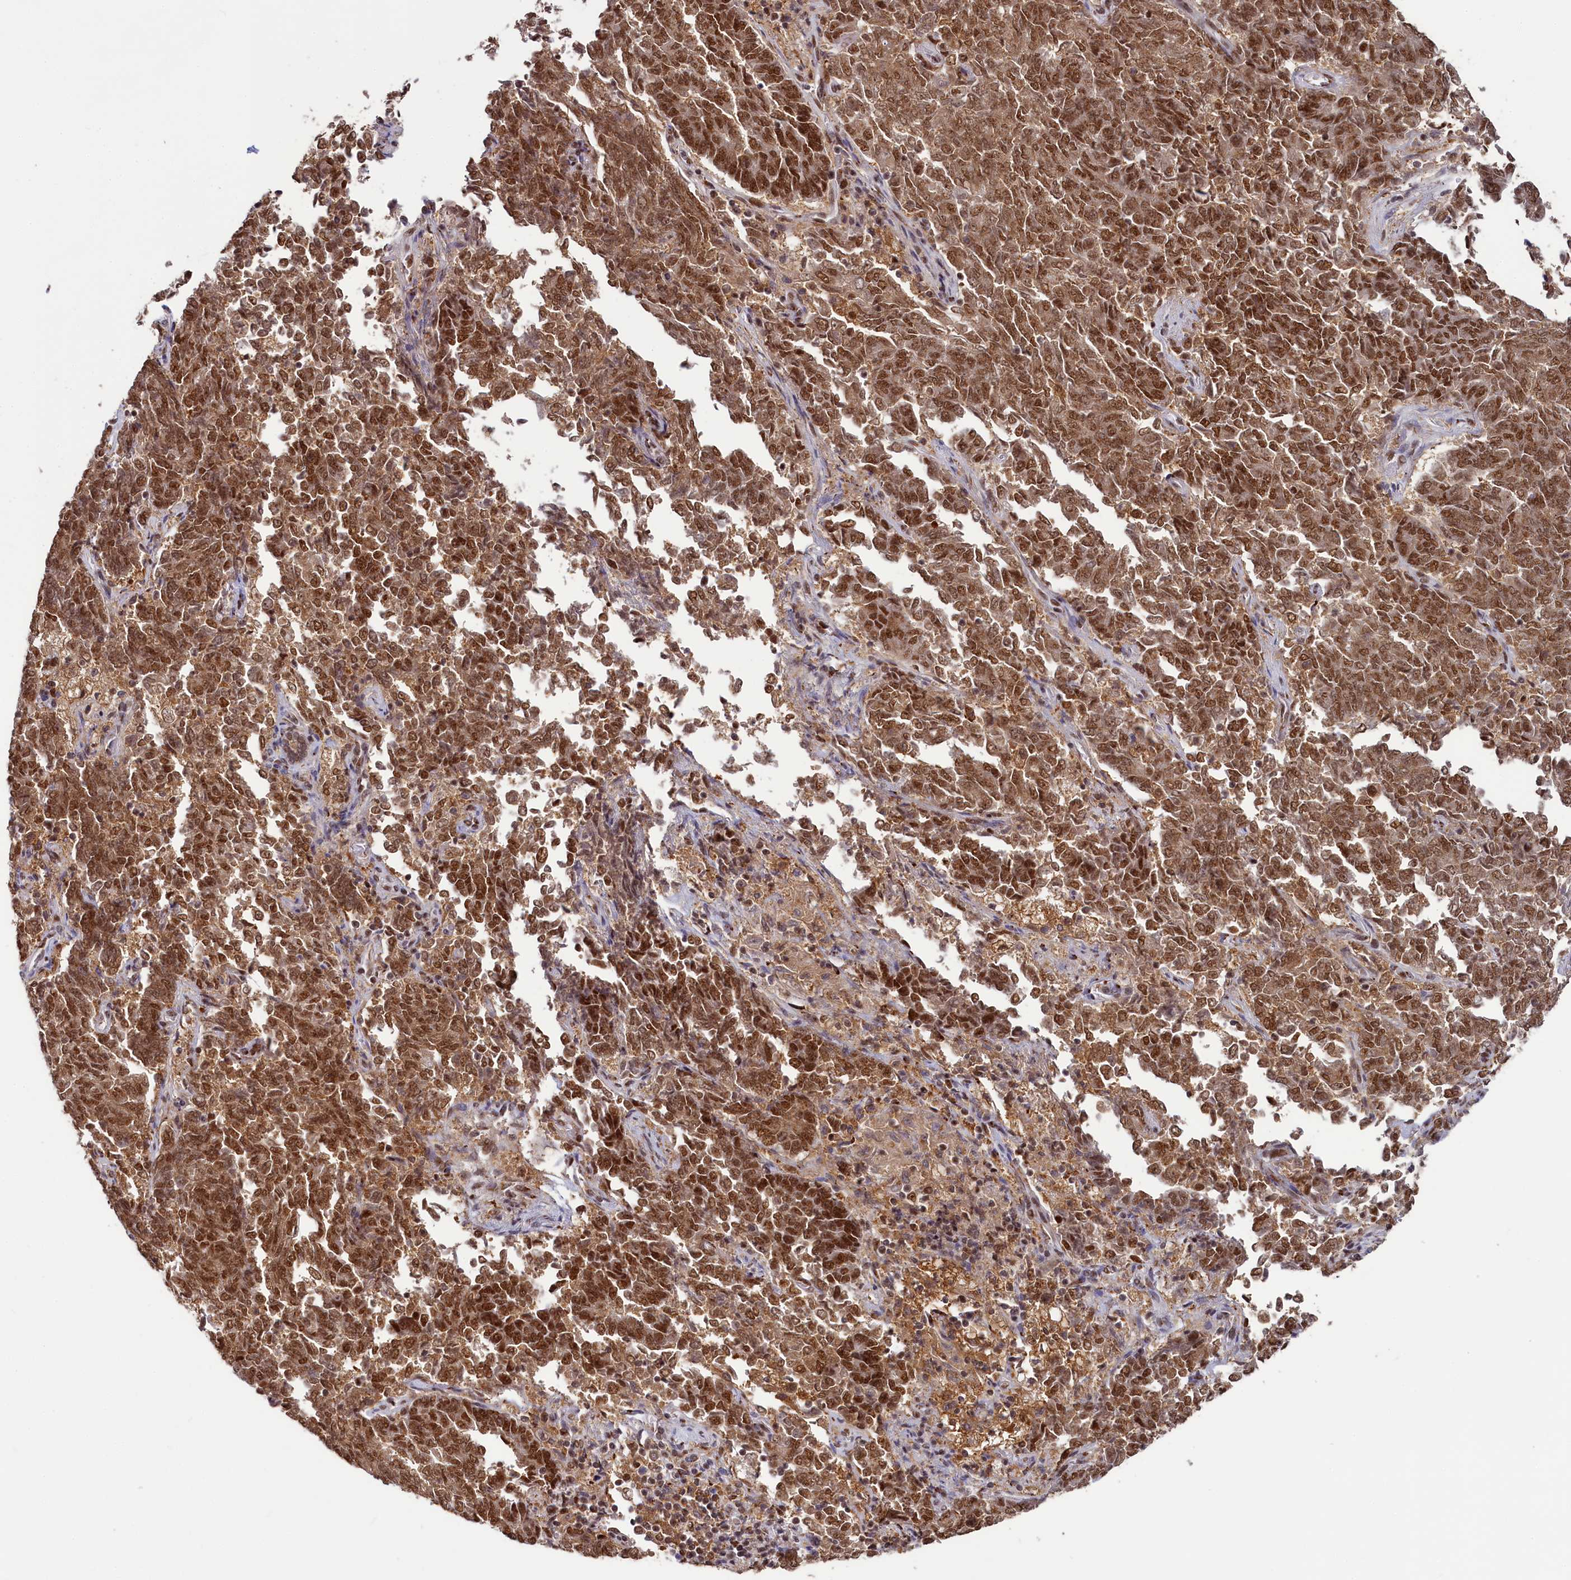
{"staining": {"intensity": "moderate", "quantity": ">75%", "location": "nuclear"}, "tissue": "endometrial cancer", "cell_type": "Tumor cells", "image_type": "cancer", "snomed": [{"axis": "morphology", "description": "Adenocarcinoma, NOS"}, {"axis": "topography", "description": "Endometrium"}], "caption": "IHC image of neoplastic tissue: endometrial adenocarcinoma stained using immunohistochemistry exhibits medium levels of moderate protein expression localized specifically in the nuclear of tumor cells, appearing as a nuclear brown color.", "gene": "PPHLN1", "patient": {"sex": "female", "age": 80}}